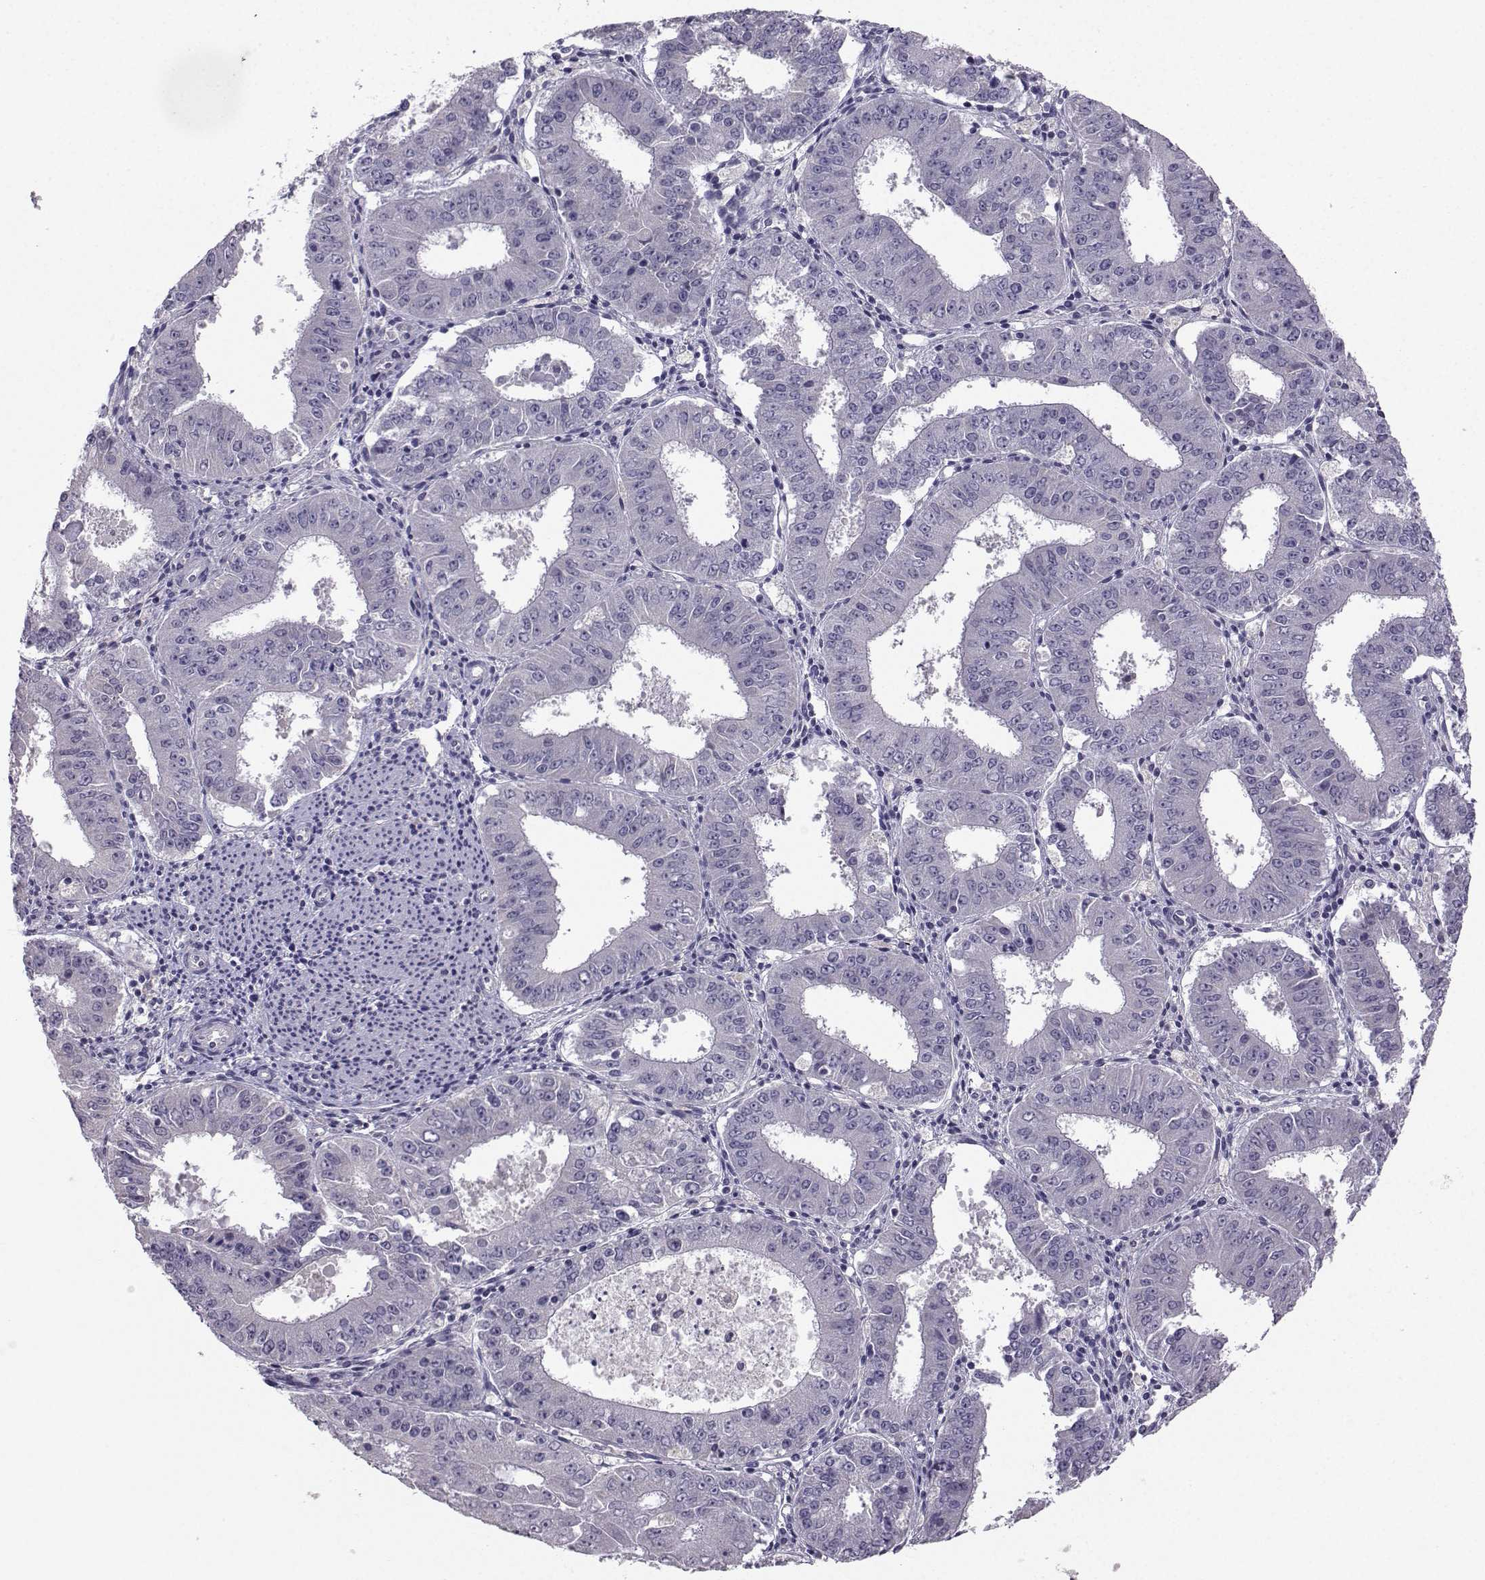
{"staining": {"intensity": "negative", "quantity": "none", "location": "none"}, "tissue": "ovarian cancer", "cell_type": "Tumor cells", "image_type": "cancer", "snomed": [{"axis": "morphology", "description": "Carcinoma, endometroid"}, {"axis": "topography", "description": "Ovary"}], "caption": "Immunohistochemical staining of ovarian cancer (endometroid carcinoma) exhibits no significant positivity in tumor cells.", "gene": "FCAMR", "patient": {"sex": "female", "age": 42}}